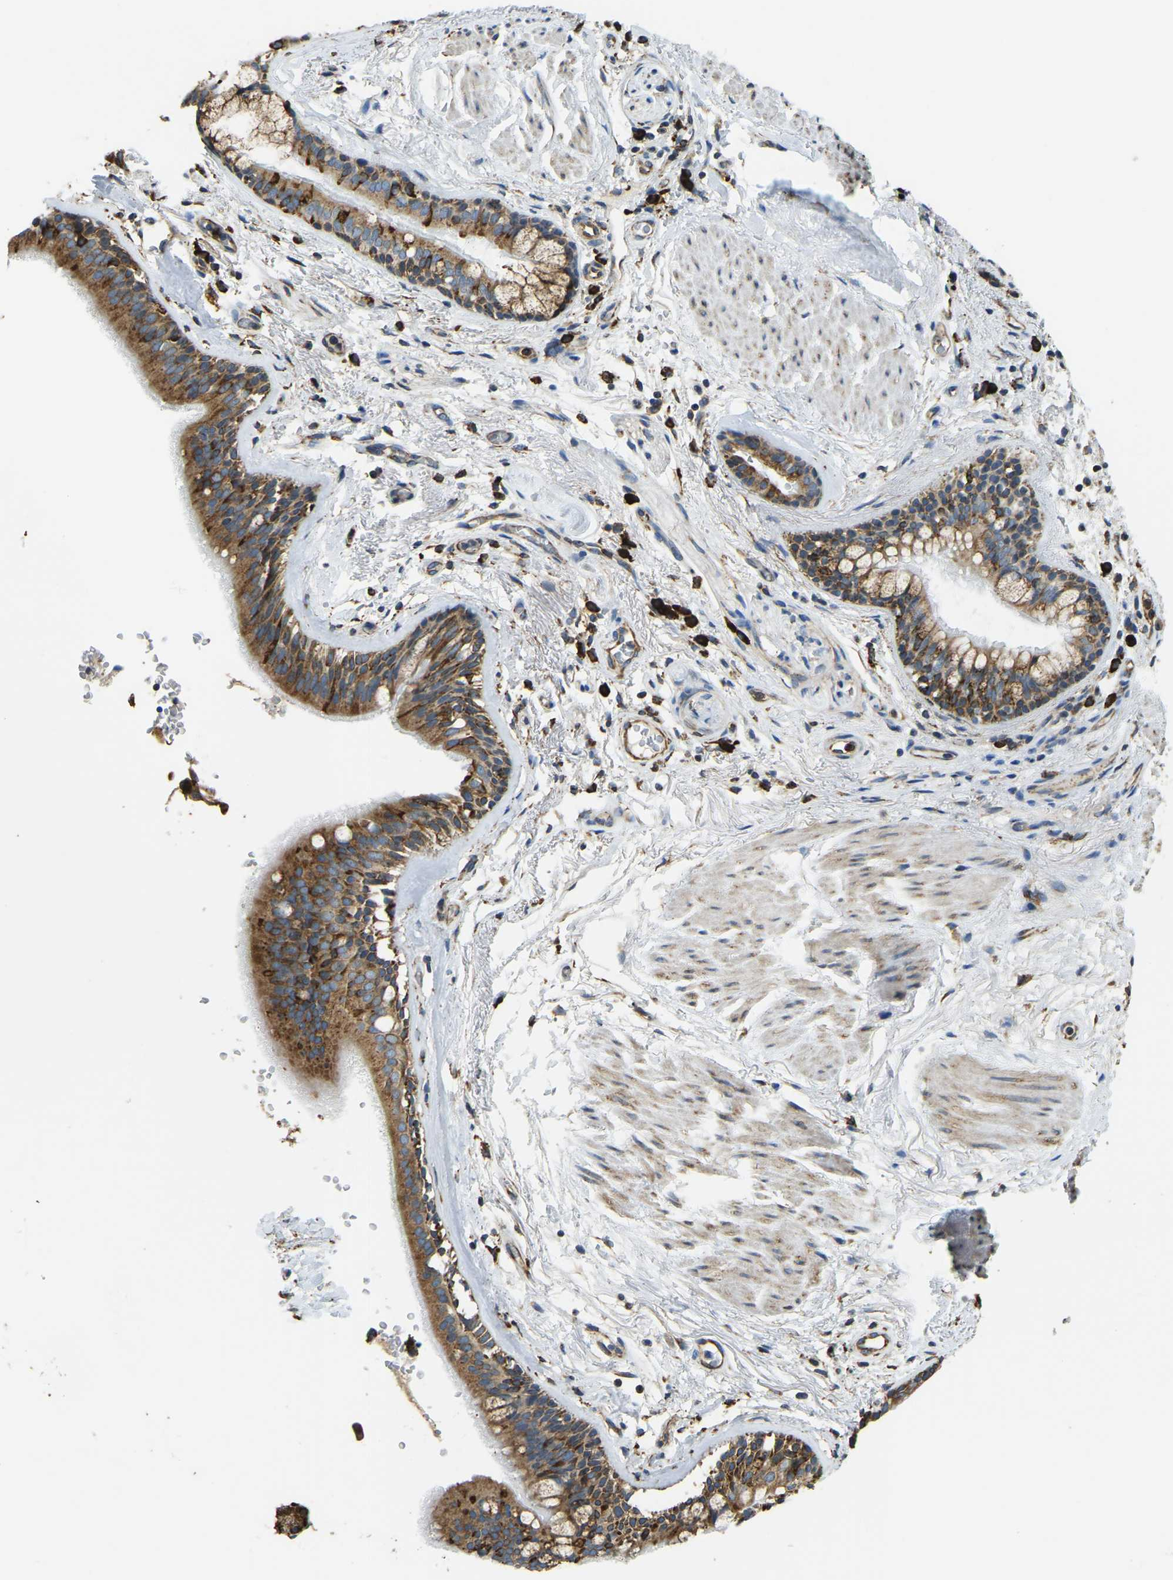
{"staining": {"intensity": "moderate", "quantity": ">75%", "location": "cytoplasmic/membranous"}, "tissue": "bronchus", "cell_type": "Respiratory epithelial cells", "image_type": "normal", "snomed": [{"axis": "morphology", "description": "Normal tissue, NOS"}, {"axis": "topography", "description": "Cartilage tissue"}], "caption": "High-power microscopy captured an immunohistochemistry (IHC) micrograph of benign bronchus, revealing moderate cytoplasmic/membranous staining in approximately >75% of respiratory epithelial cells.", "gene": "RNF115", "patient": {"sex": "female", "age": 63}}